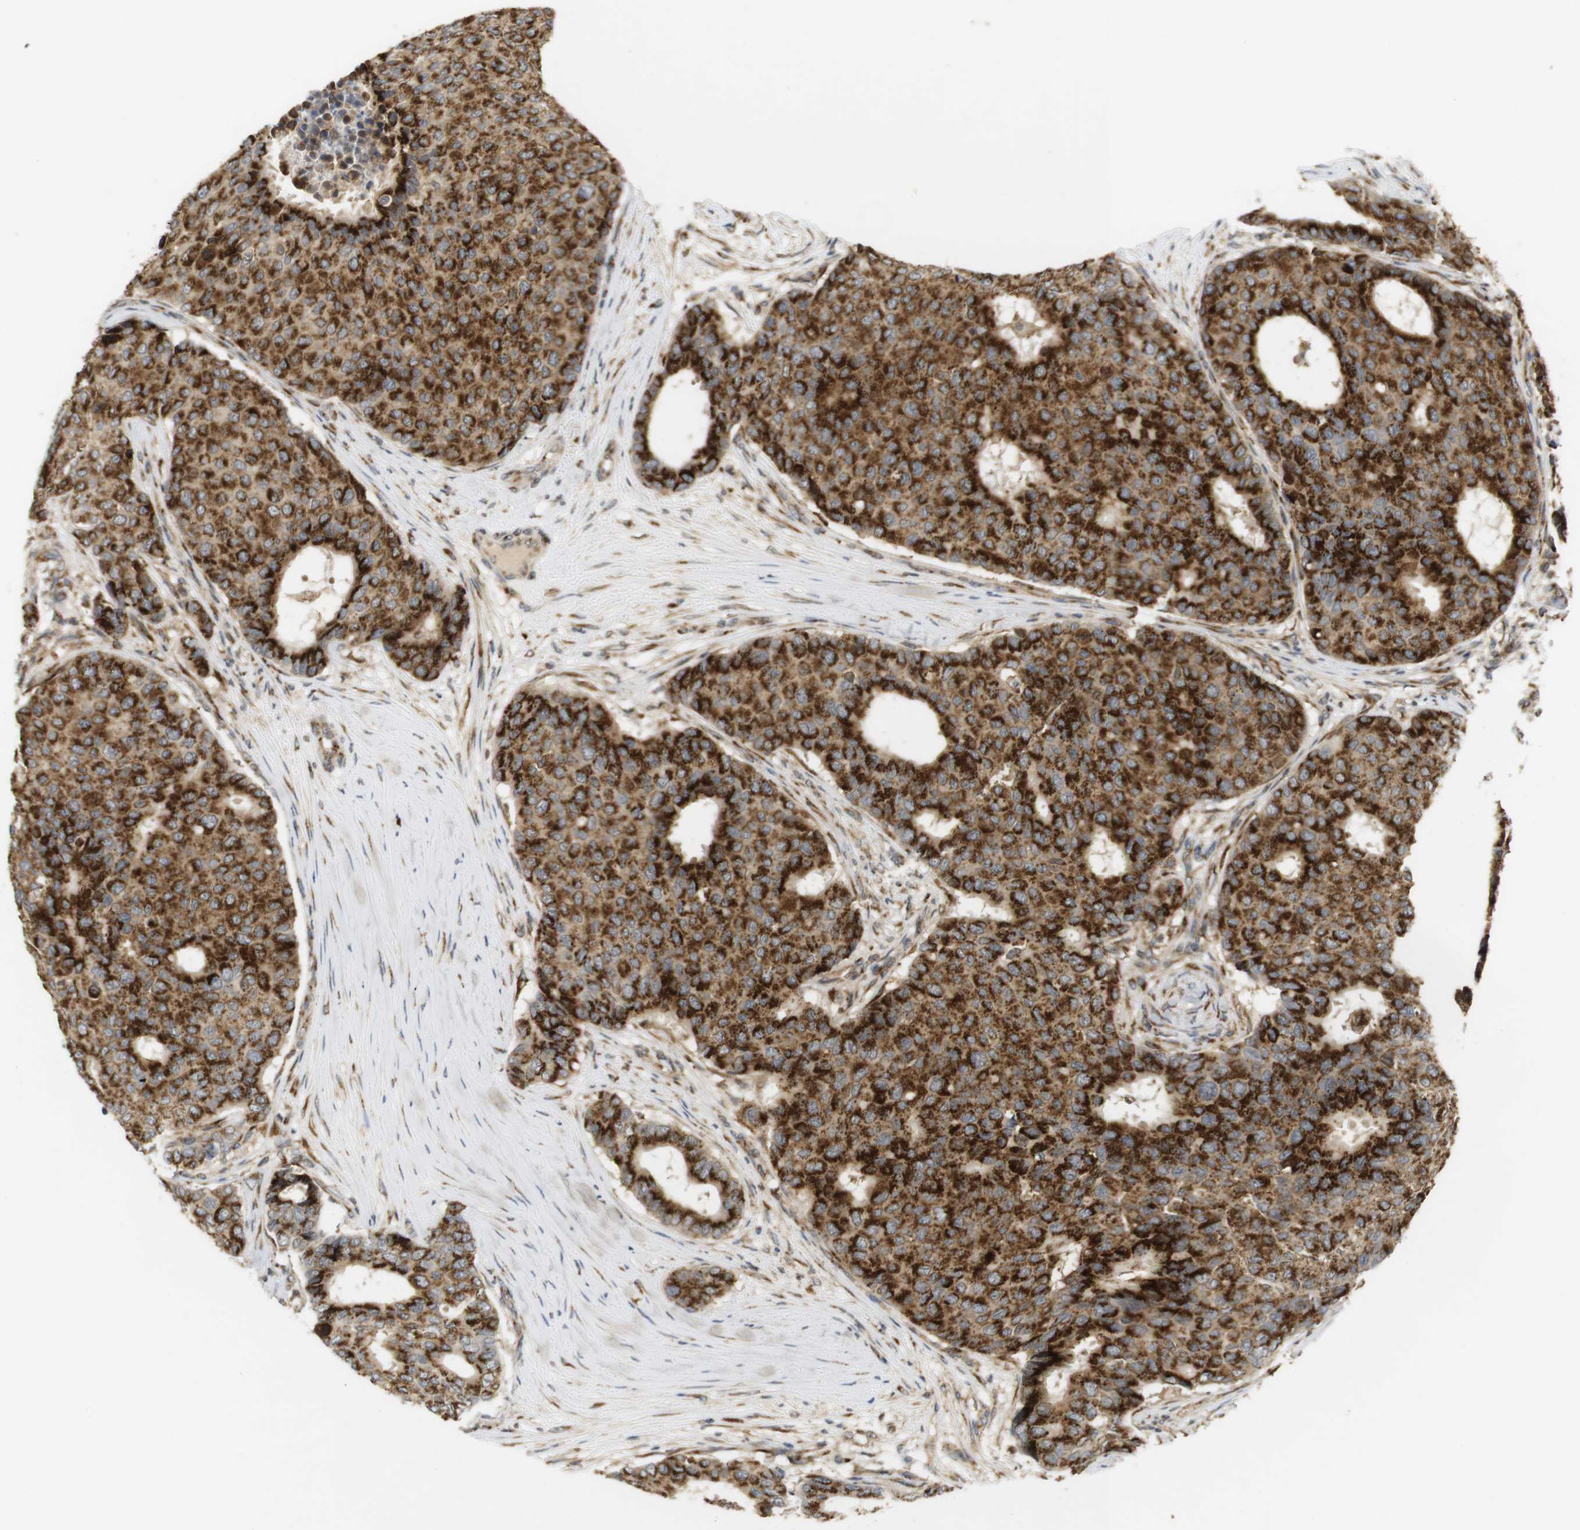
{"staining": {"intensity": "strong", "quantity": ">75%", "location": "cytoplasmic/membranous"}, "tissue": "breast cancer", "cell_type": "Tumor cells", "image_type": "cancer", "snomed": [{"axis": "morphology", "description": "Duct carcinoma"}, {"axis": "topography", "description": "Breast"}], "caption": "This is an image of IHC staining of breast cancer (invasive ductal carcinoma), which shows strong staining in the cytoplasmic/membranous of tumor cells.", "gene": "ZFPL1", "patient": {"sex": "female", "age": 75}}